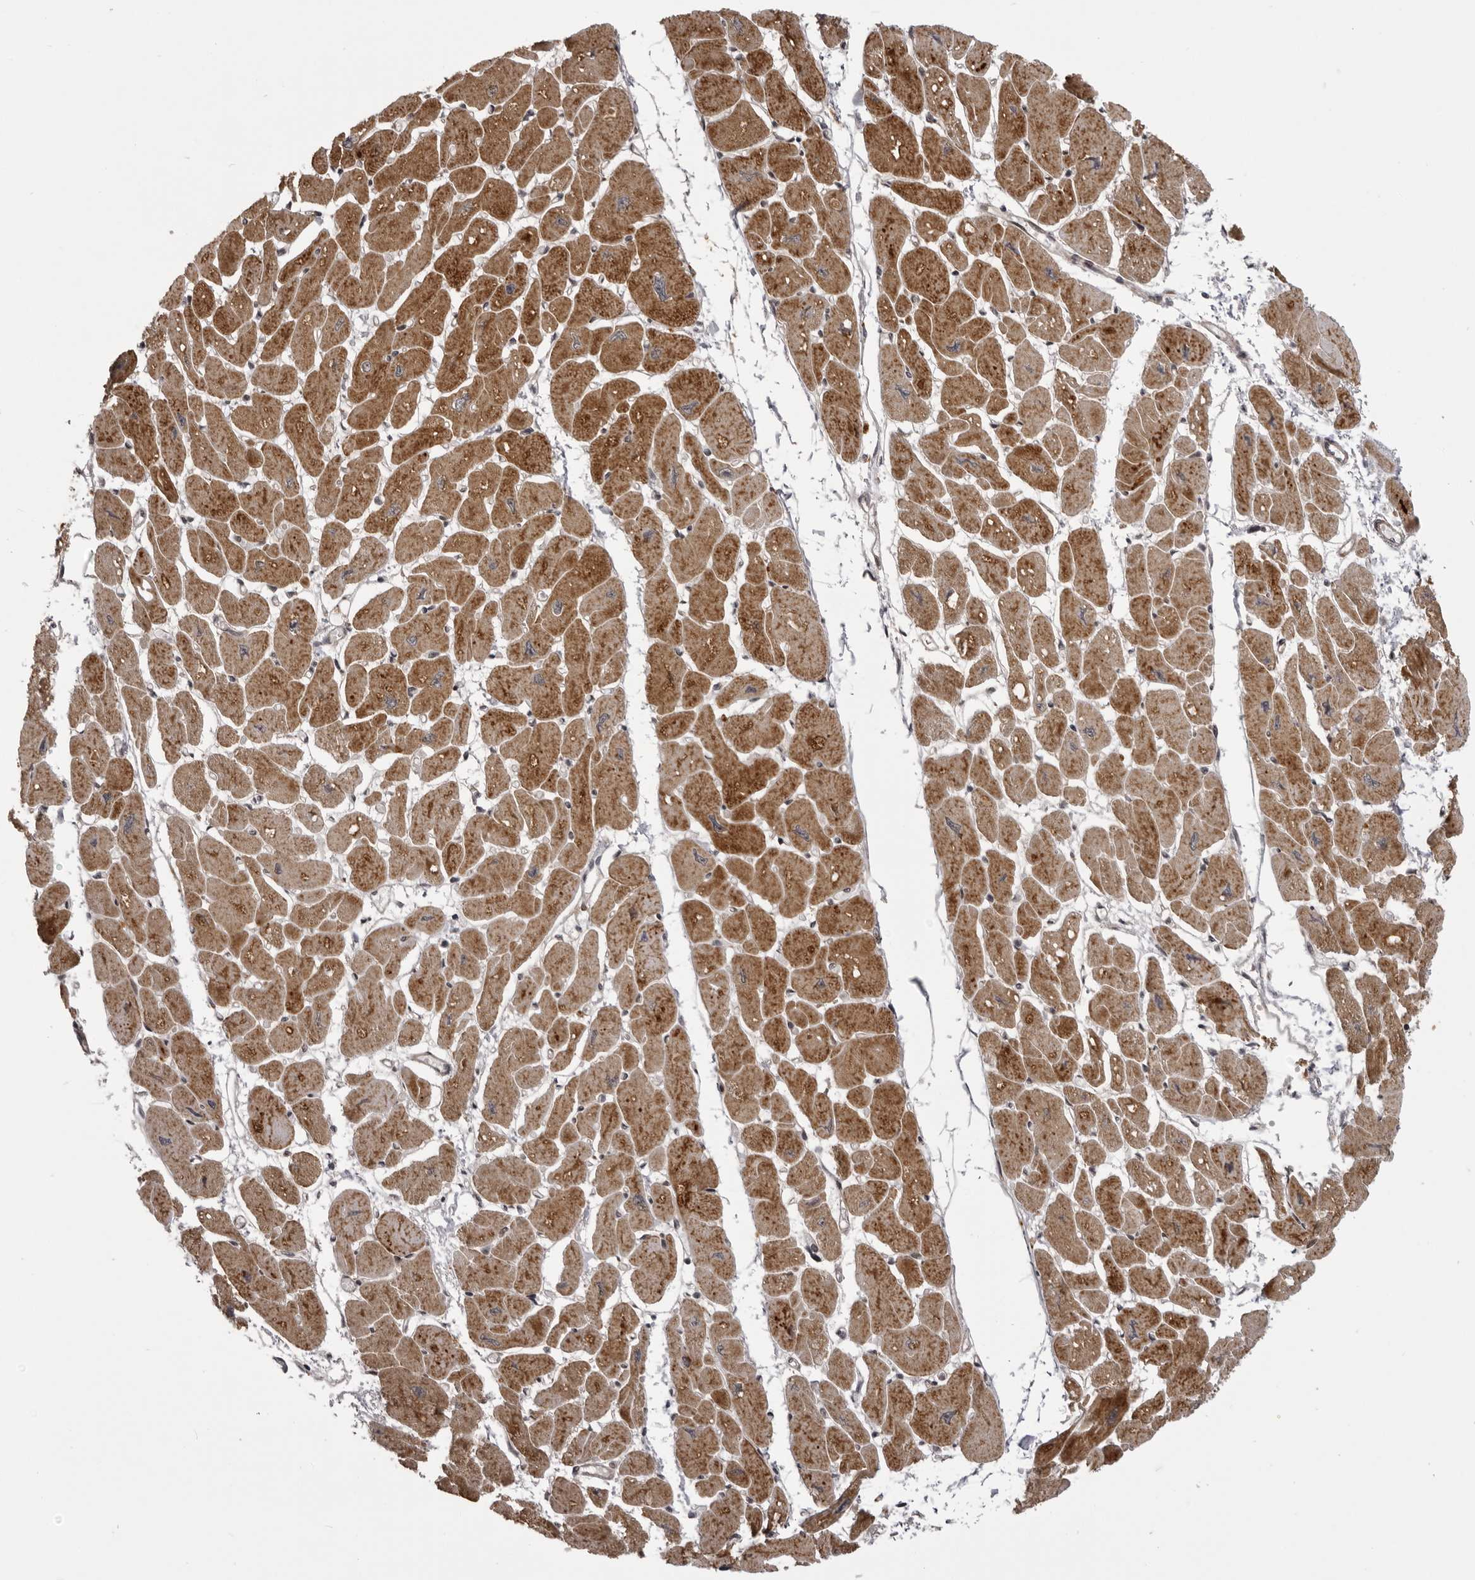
{"staining": {"intensity": "moderate", "quantity": ">75%", "location": "cytoplasmic/membranous"}, "tissue": "heart muscle", "cell_type": "Cardiomyocytes", "image_type": "normal", "snomed": [{"axis": "morphology", "description": "Normal tissue, NOS"}, {"axis": "topography", "description": "Heart"}], "caption": "This is a histology image of IHC staining of benign heart muscle, which shows moderate positivity in the cytoplasmic/membranous of cardiomyocytes.", "gene": "C1orf109", "patient": {"sex": "female", "age": 54}}